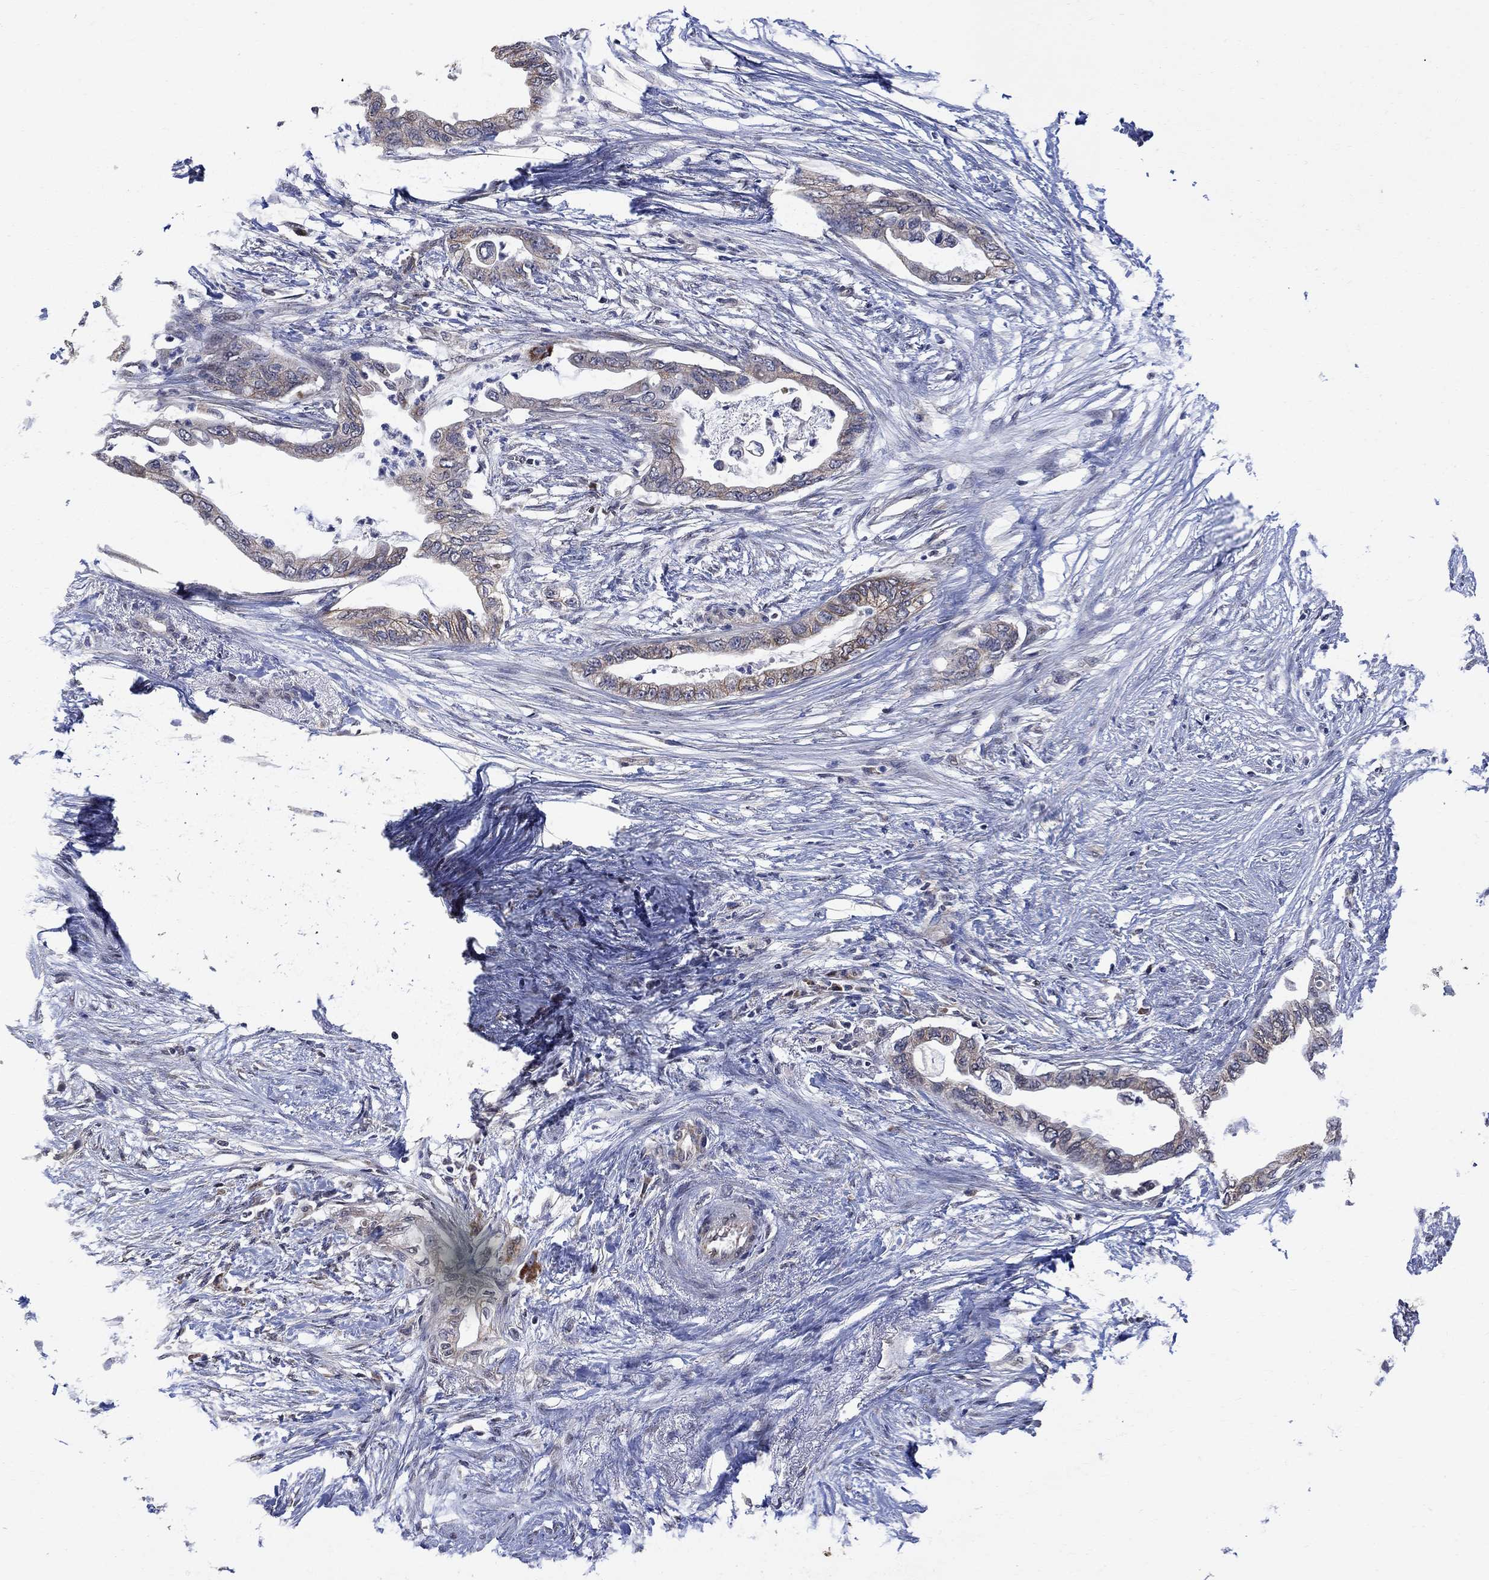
{"staining": {"intensity": "moderate", "quantity": "<25%", "location": "cytoplasmic/membranous"}, "tissue": "pancreatic cancer", "cell_type": "Tumor cells", "image_type": "cancer", "snomed": [{"axis": "morphology", "description": "Normal tissue, NOS"}, {"axis": "morphology", "description": "Adenocarcinoma, NOS"}, {"axis": "topography", "description": "Pancreas"}, {"axis": "topography", "description": "Duodenum"}], "caption": "Adenocarcinoma (pancreatic) tissue displays moderate cytoplasmic/membranous expression in approximately <25% of tumor cells", "gene": "ANKRA2", "patient": {"sex": "female", "age": 60}}